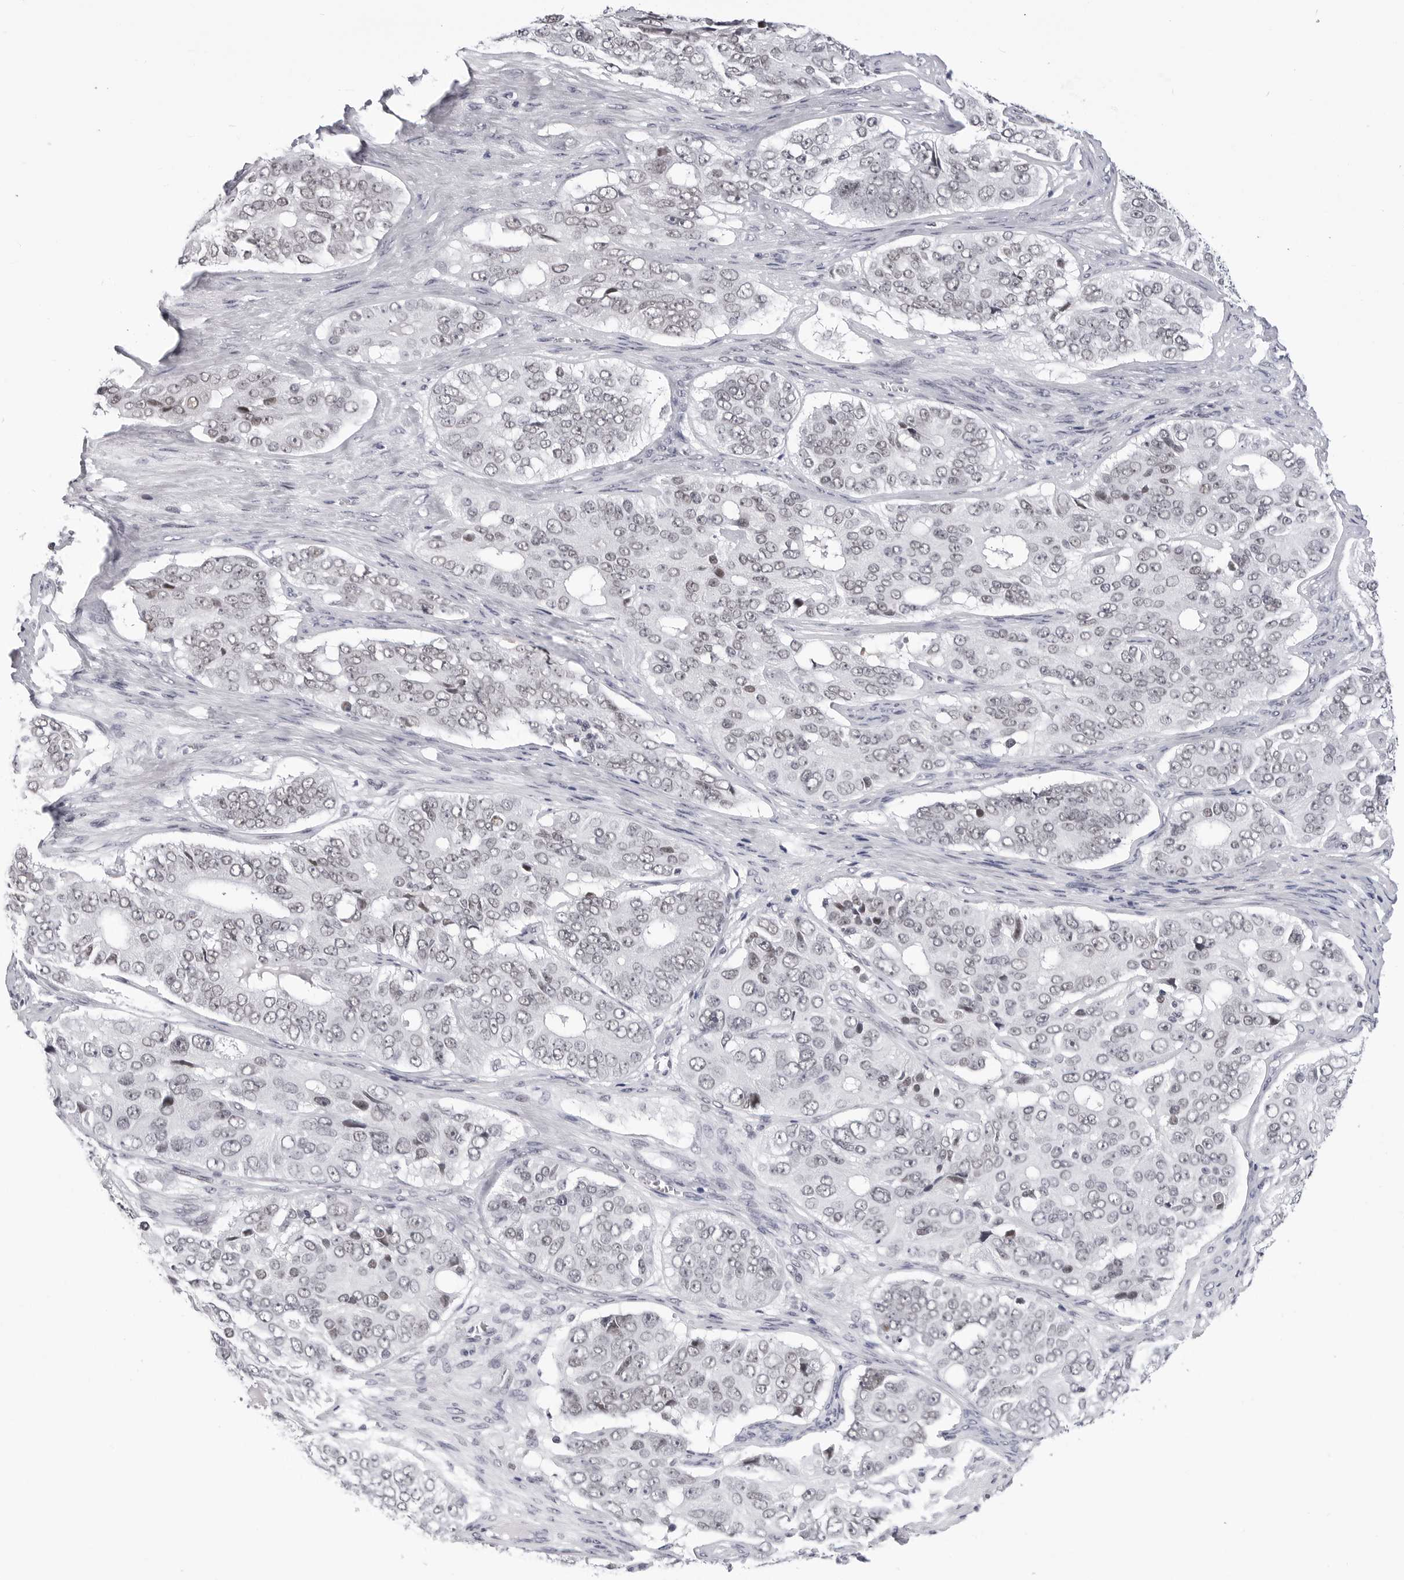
{"staining": {"intensity": "weak", "quantity": "<25%", "location": "nuclear"}, "tissue": "ovarian cancer", "cell_type": "Tumor cells", "image_type": "cancer", "snomed": [{"axis": "morphology", "description": "Carcinoma, endometroid"}, {"axis": "topography", "description": "Ovary"}], "caption": "This is a micrograph of immunohistochemistry staining of ovarian endometroid carcinoma, which shows no expression in tumor cells. (Brightfield microscopy of DAB (3,3'-diaminobenzidine) immunohistochemistry at high magnification).", "gene": "SF3B4", "patient": {"sex": "female", "age": 51}}